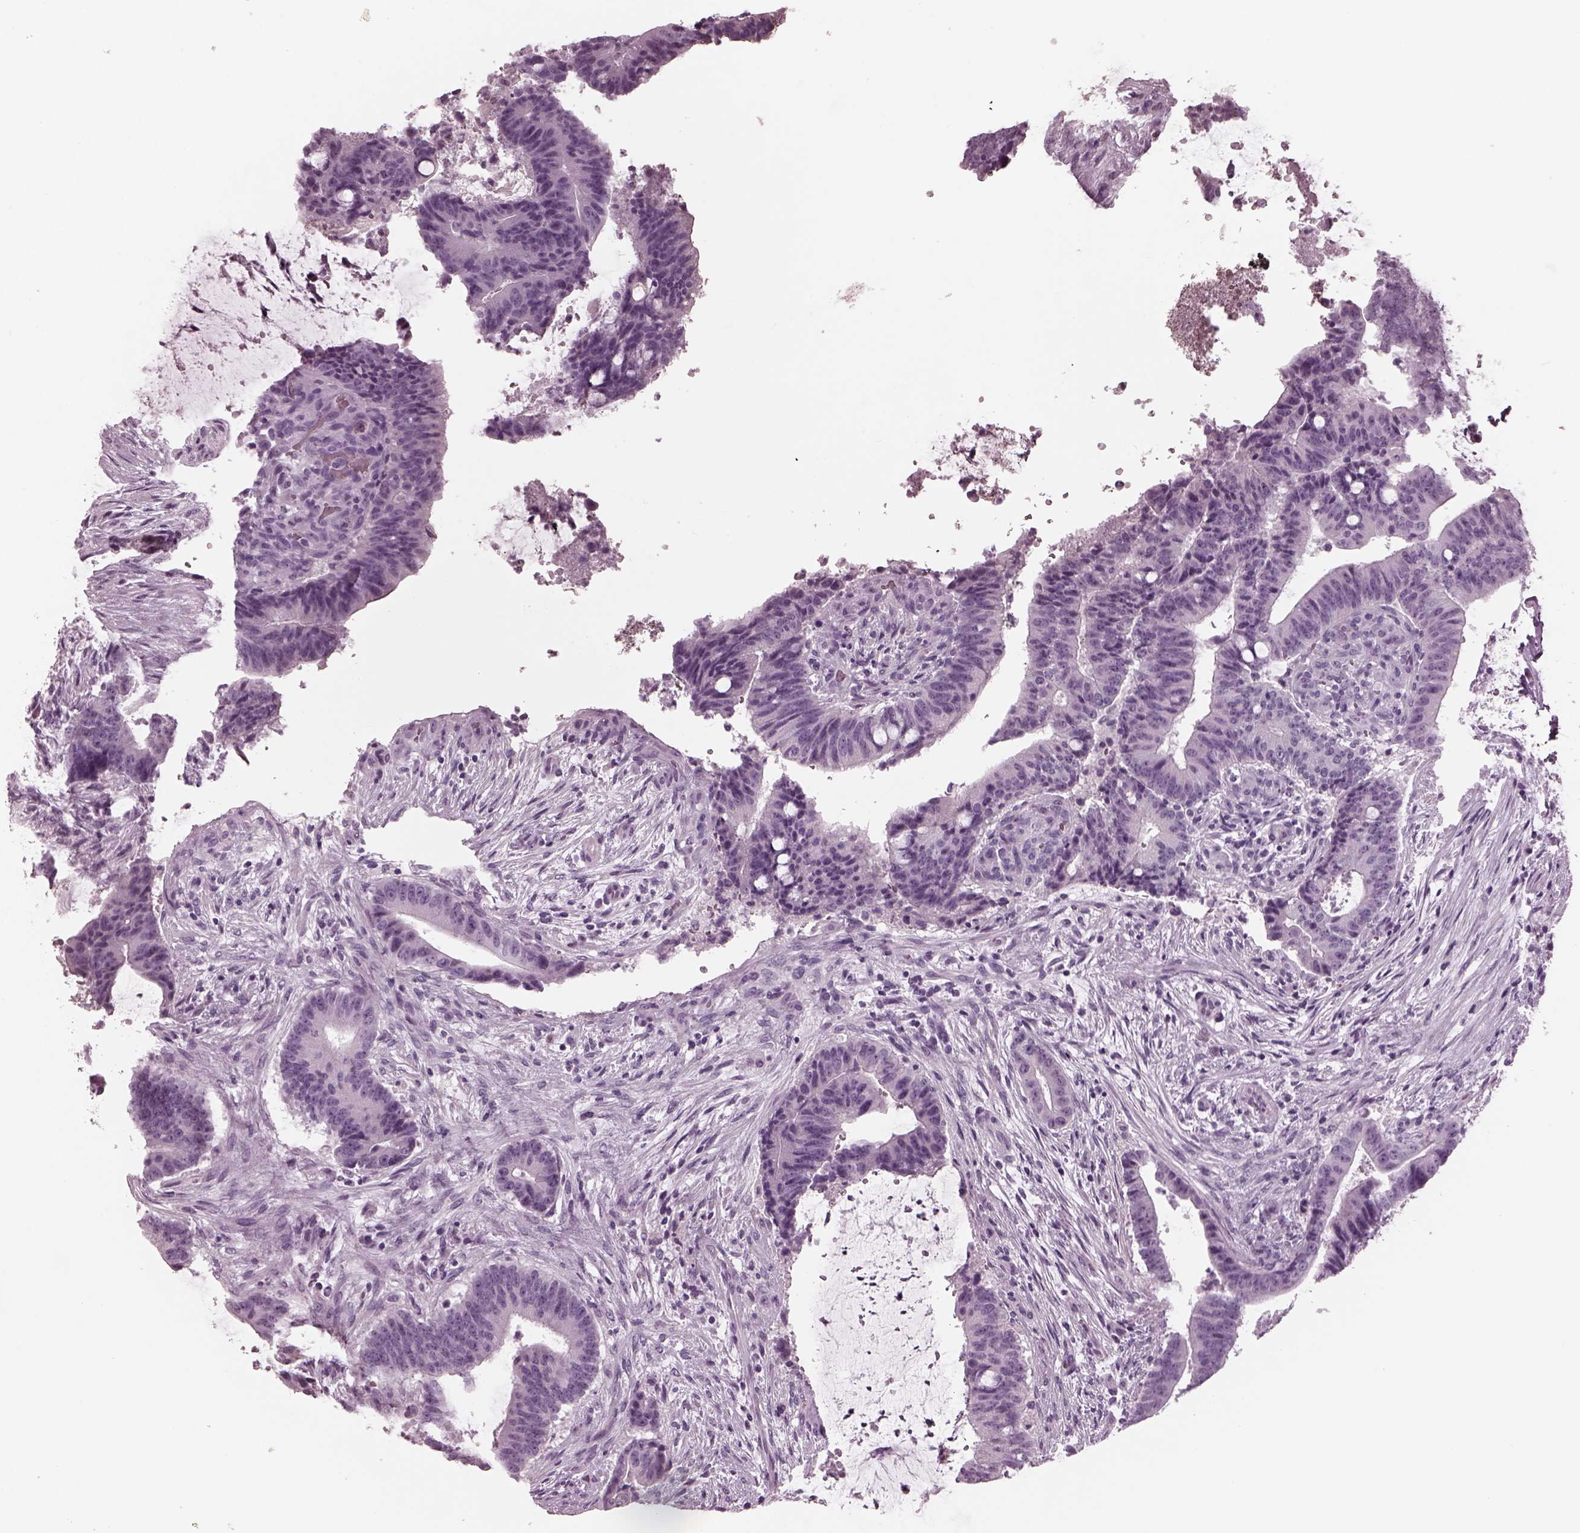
{"staining": {"intensity": "negative", "quantity": "none", "location": "none"}, "tissue": "colorectal cancer", "cell_type": "Tumor cells", "image_type": "cancer", "snomed": [{"axis": "morphology", "description": "Adenocarcinoma, NOS"}, {"axis": "topography", "description": "Colon"}], "caption": "Photomicrograph shows no protein staining in tumor cells of colorectal cancer (adenocarcinoma) tissue.", "gene": "RCVRN", "patient": {"sex": "female", "age": 43}}